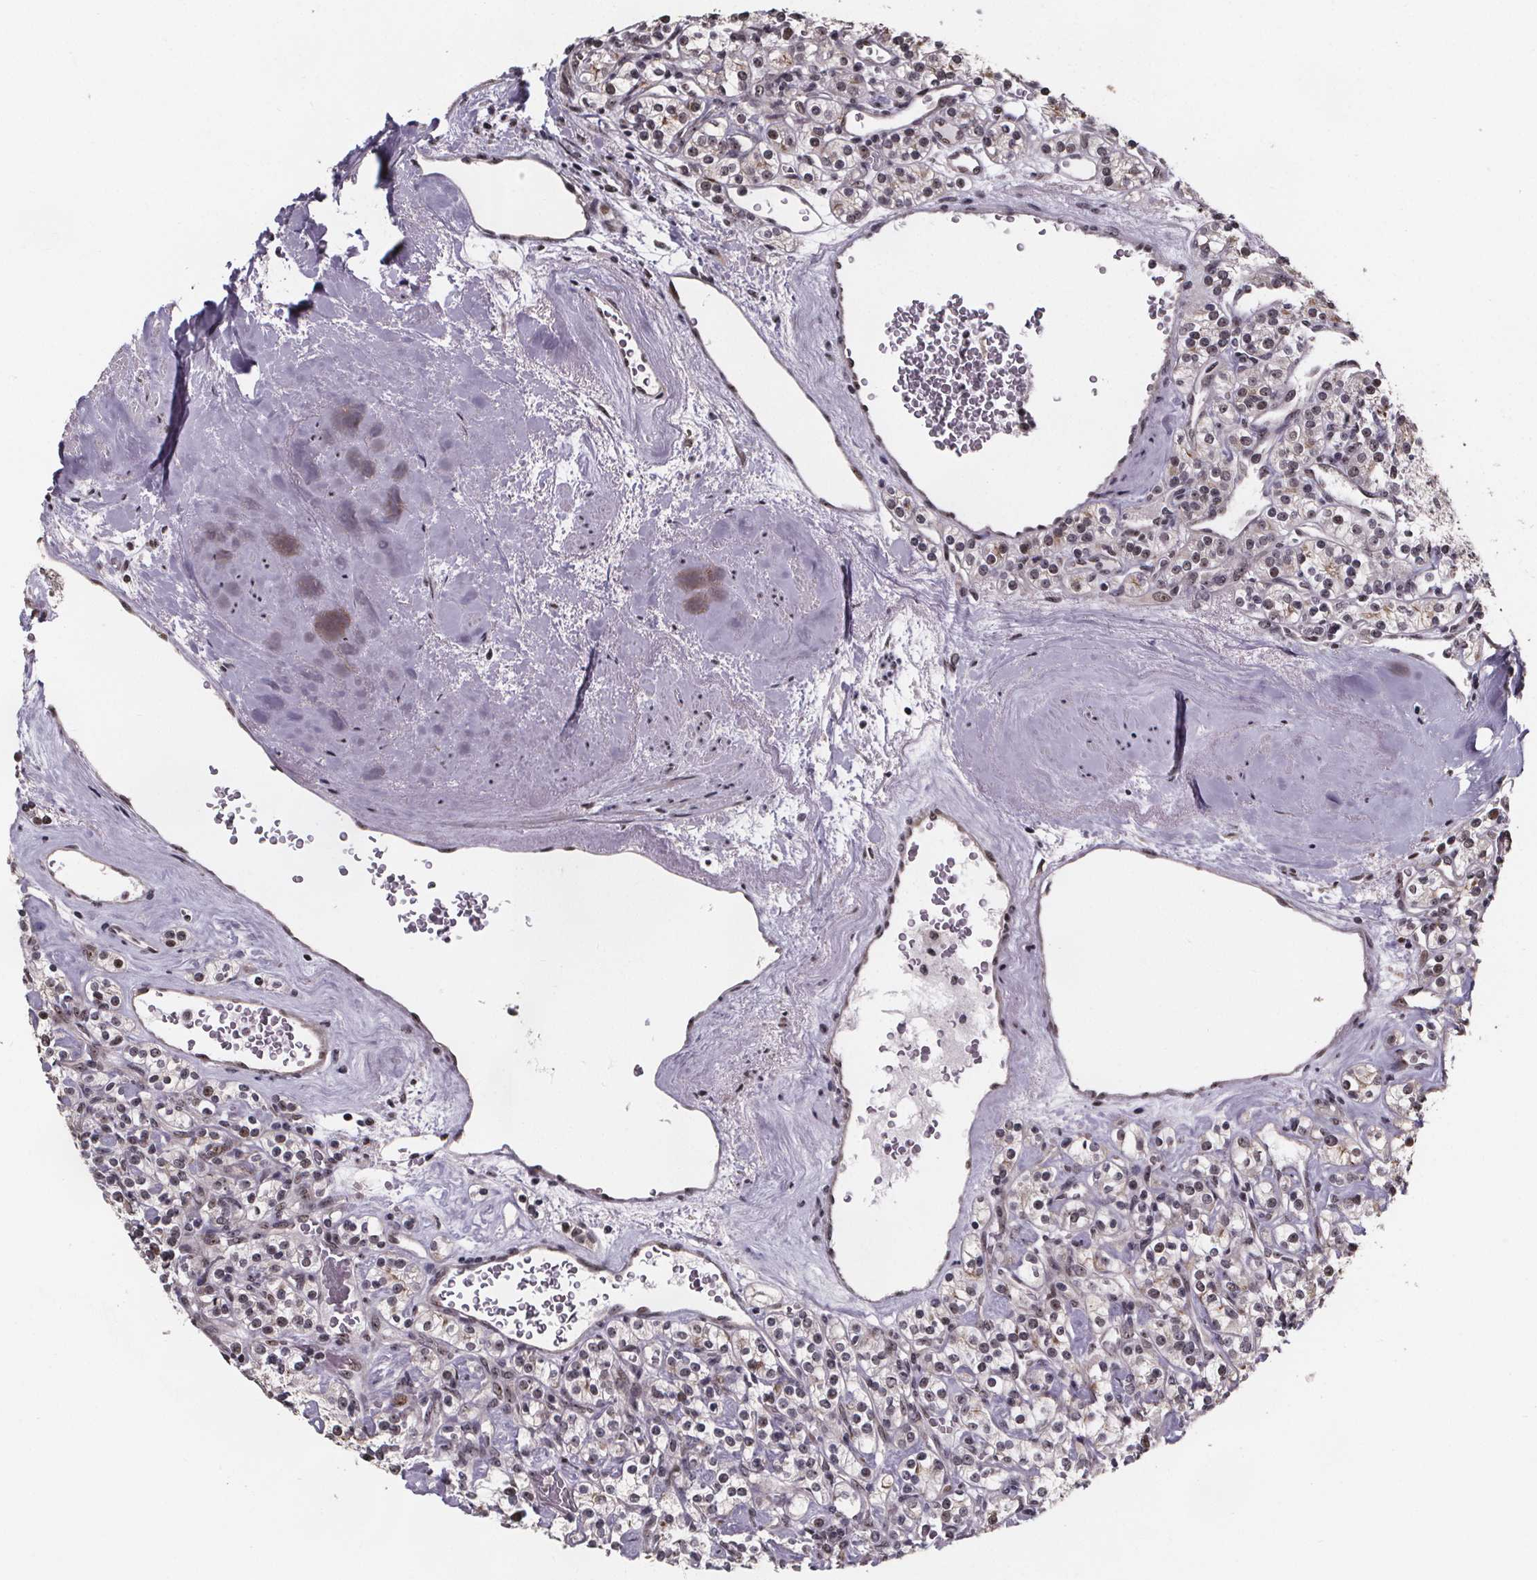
{"staining": {"intensity": "weak", "quantity": "25%-75%", "location": "nuclear"}, "tissue": "renal cancer", "cell_type": "Tumor cells", "image_type": "cancer", "snomed": [{"axis": "morphology", "description": "Adenocarcinoma, NOS"}, {"axis": "topography", "description": "Kidney"}], "caption": "Immunohistochemical staining of renal adenocarcinoma reveals weak nuclear protein expression in approximately 25%-75% of tumor cells. Nuclei are stained in blue.", "gene": "U2SURP", "patient": {"sex": "male", "age": 77}}